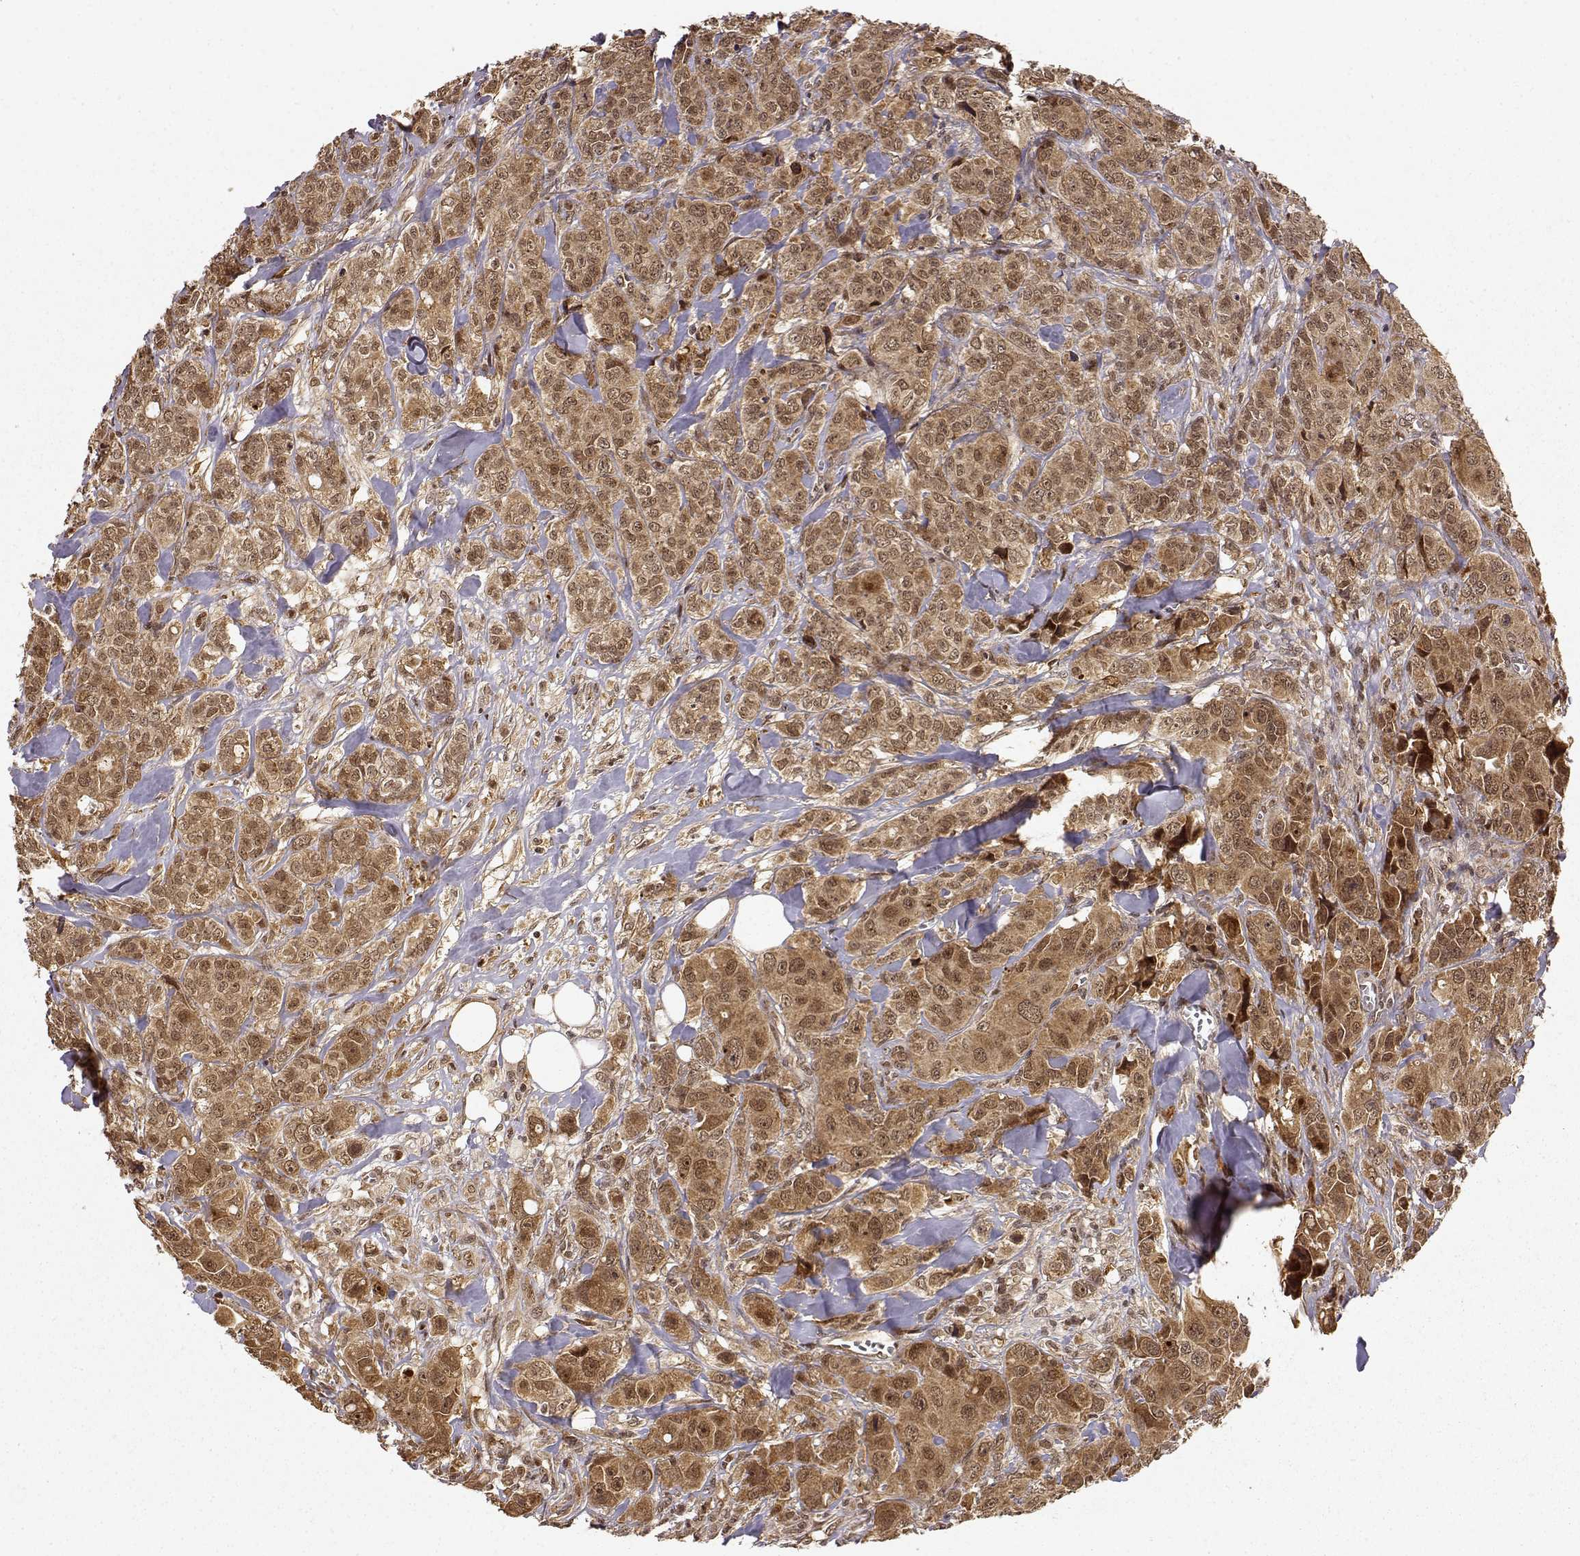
{"staining": {"intensity": "moderate", "quantity": ">75%", "location": "cytoplasmic/membranous,nuclear"}, "tissue": "breast cancer", "cell_type": "Tumor cells", "image_type": "cancer", "snomed": [{"axis": "morphology", "description": "Duct carcinoma"}, {"axis": "topography", "description": "Breast"}], "caption": "Tumor cells show medium levels of moderate cytoplasmic/membranous and nuclear expression in about >75% of cells in human breast cancer (intraductal carcinoma).", "gene": "MAEA", "patient": {"sex": "female", "age": 43}}